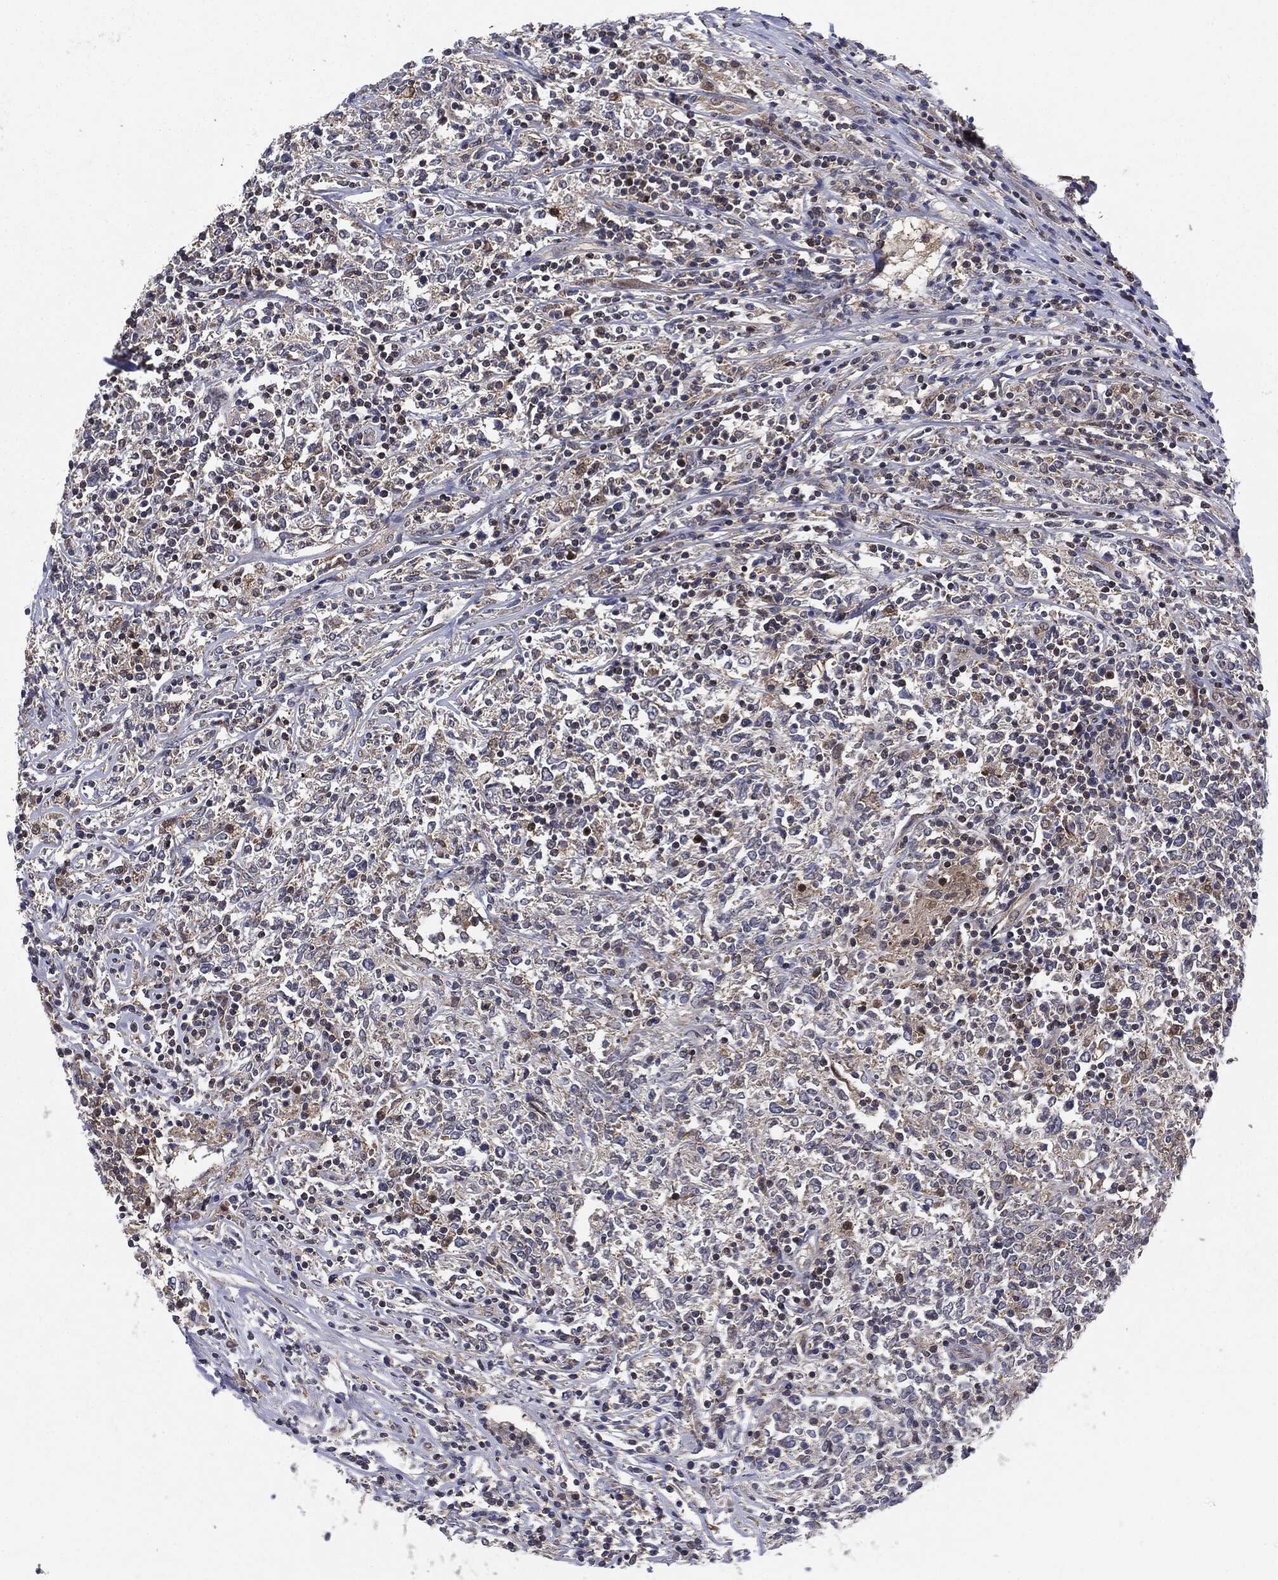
{"staining": {"intensity": "negative", "quantity": "none", "location": "none"}, "tissue": "lymphoma", "cell_type": "Tumor cells", "image_type": "cancer", "snomed": [{"axis": "morphology", "description": "Malignant lymphoma, non-Hodgkin's type, High grade"}, {"axis": "topography", "description": "Lymph node"}], "caption": "High power microscopy image of an immunohistochemistry photomicrograph of malignant lymphoma, non-Hodgkin's type (high-grade), revealing no significant expression in tumor cells.", "gene": "PTPA", "patient": {"sex": "female", "age": 84}}